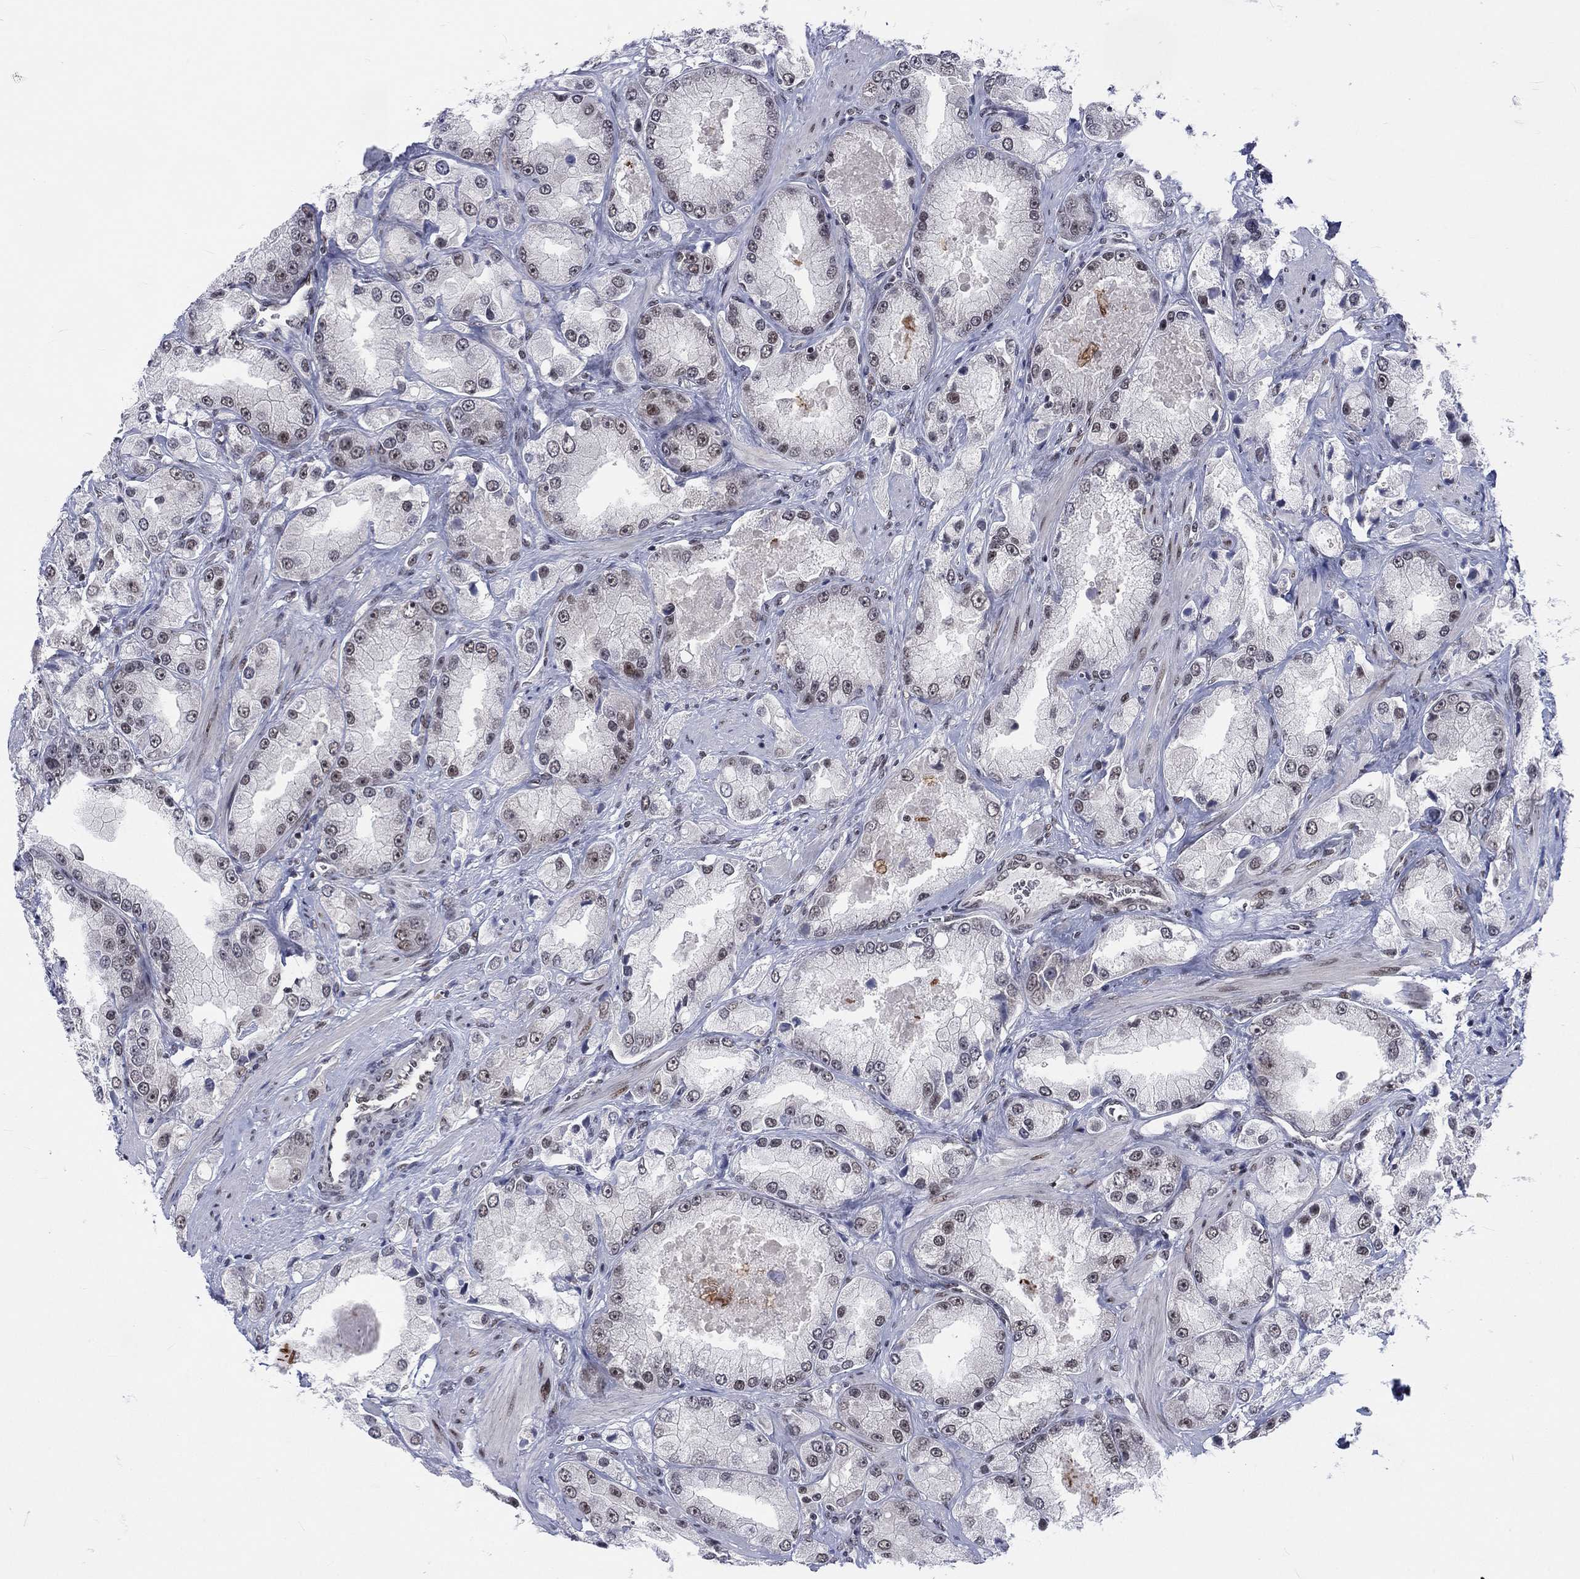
{"staining": {"intensity": "negative", "quantity": "none", "location": "none"}, "tissue": "prostate cancer", "cell_type": "Tumor cells", "image_type": "cancer", "snomed": [{"axis": "morphology", "description": "Adenocarcinoma, NOS"}, {"axis": "topography", "description": "Prostate and seminal vesicle, NOS"}, {"axis": "topography", "description": "Prostate"}], "caption": "IHC image of neoplastic tissue: prostate cancer stained with DAB demonstrates no significant protein positivity in tumor cells.", "gene": "FYTTD1", "patient": {"sex": "male", "age": 64}}